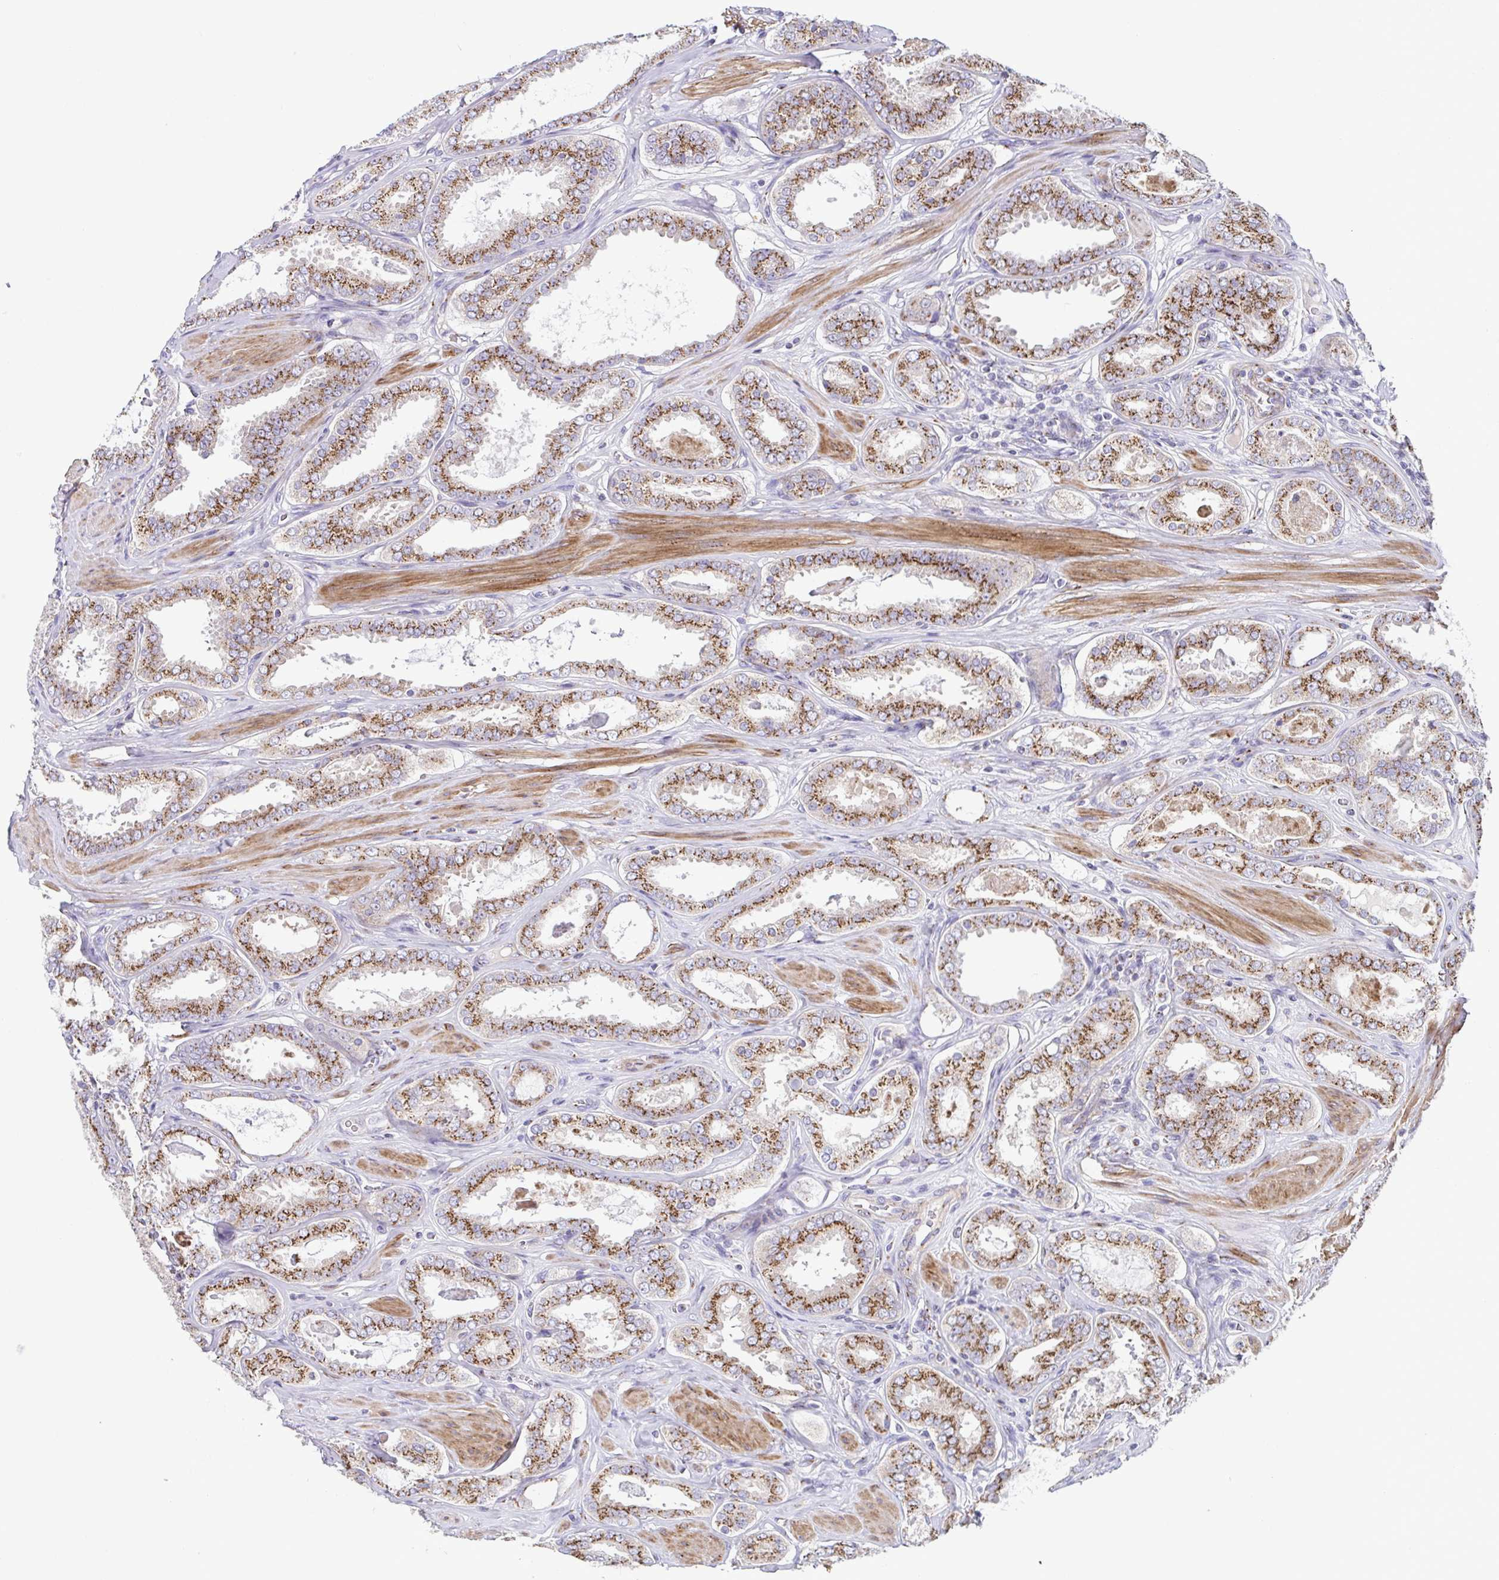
{"staining": {"intensity": "moderate", "quantity": "25%-75%", "location": "cytoplasmic/membranous"}, "tissue": "prostate cancer", "cell_type": "Tumor cells", "image_type": "cancer", "snomed": [{"axis": "morphology", "description": "Adenocarcinoma, High grade"}, {"axis": "topography", "description": "Prostate"}], "caption": "This photomicrograph displays IHC staining of human prostate cancer, with medium moderate cytoplasmic/membranous expression in about 25%-75% of tumor cells.", "gene": "COL17A1", "patient": {"sex": "male", "age": 63}}